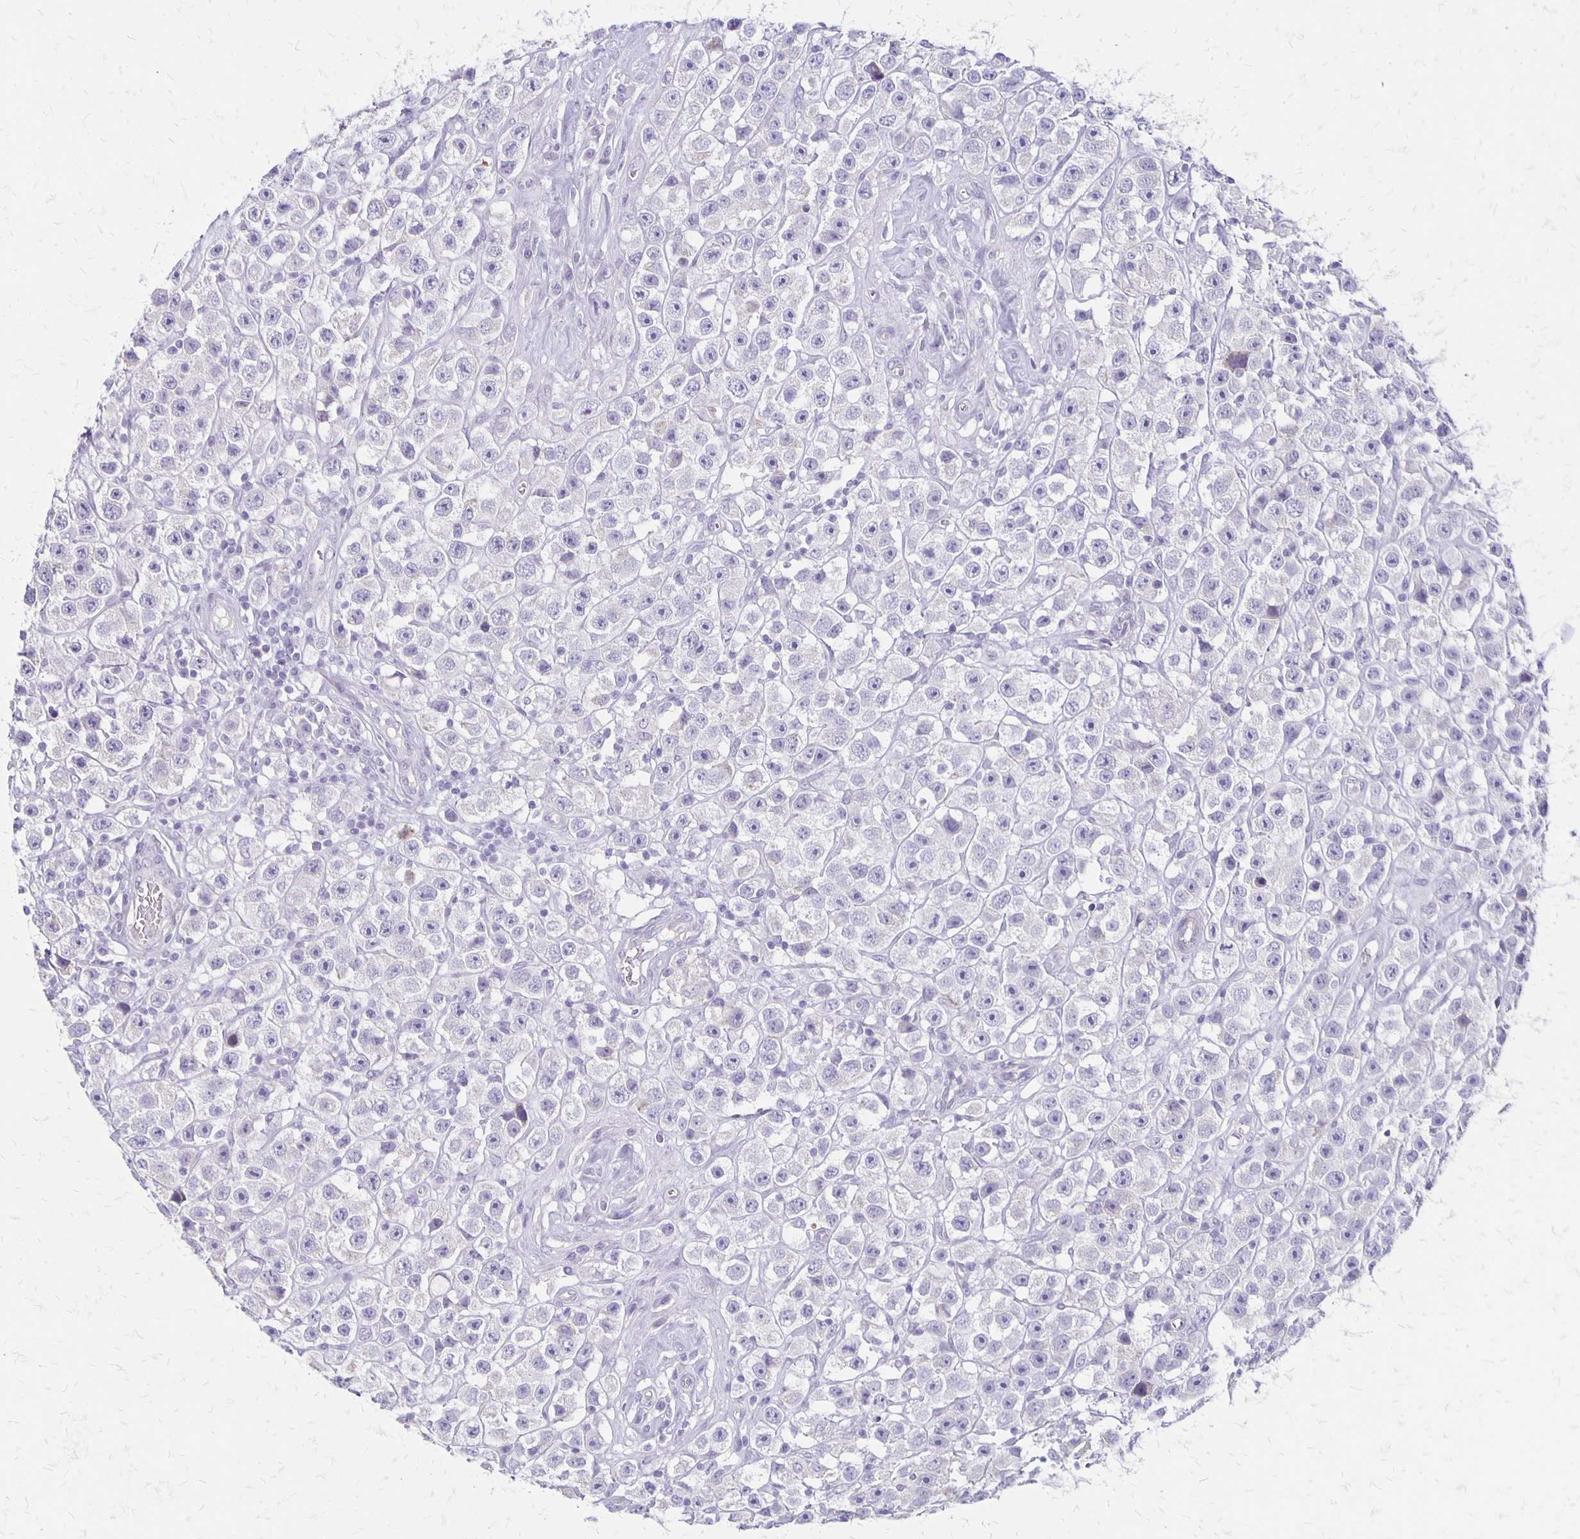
{"staining": {"intensity": "negative", "quantity": "none", "location": "none"}, "tissue": "testis cancer", "cell_type": "Tumor cells", "image_type": "cancer", "snomed": [{"axis": "morphology", "description": "Seminoma, NOS"}, {"axis": "topography", "description": "Testis"}], "caption": "Tumor cells are negative for protein expression in human testis cancer.", "gene": "HOMER1", "patient": {"sex": "male", "age": 45}}